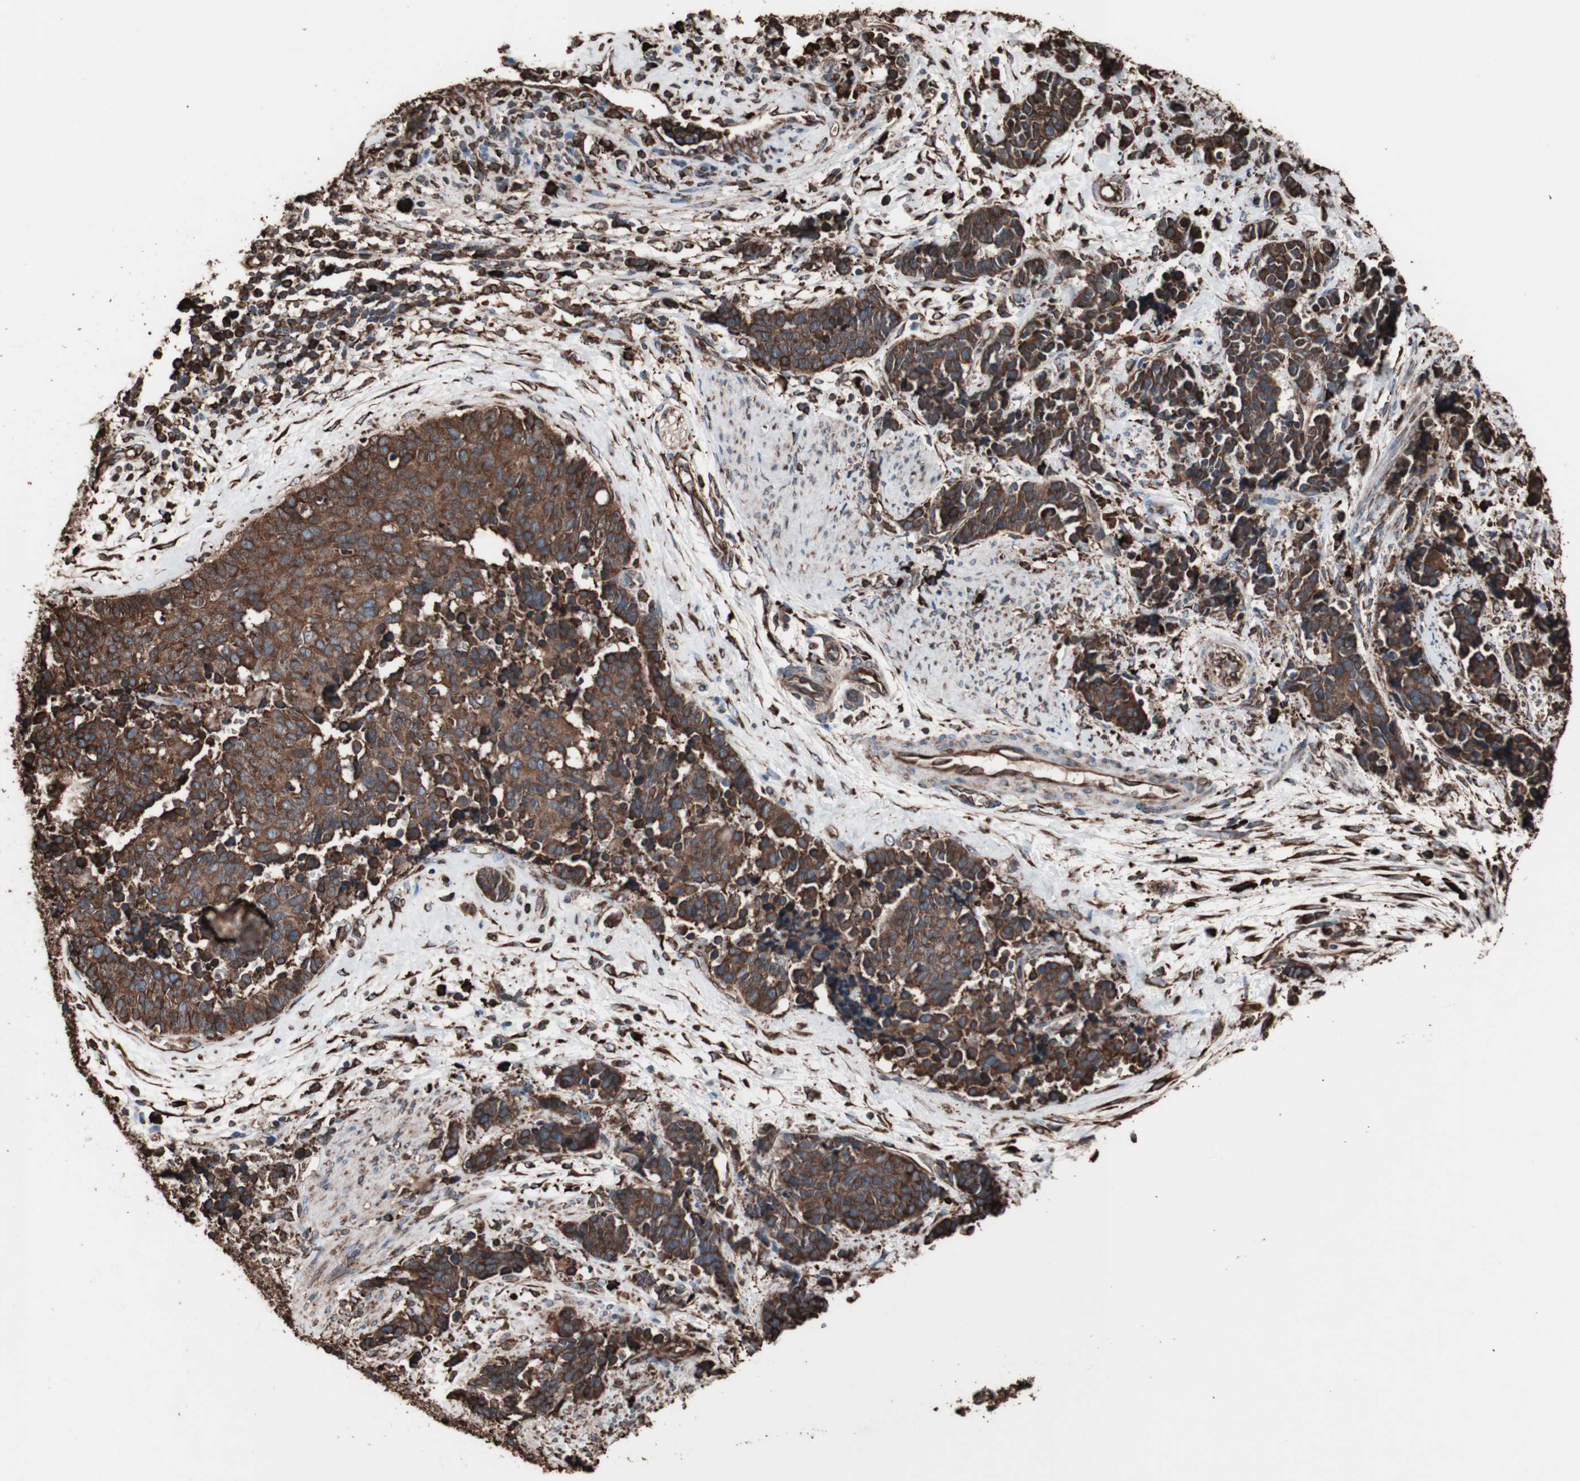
{"staining": {"intensity": "strong", "quantity": ">75%", "location": "cytoplasmic/membranous"}, "tissue": "cervical cancer", "cell_type": "Tumor cells", "image_type": "cancer", "snomed": [{"axis": "morphology", "description": "Squamous cell carcinoma, NOS"}, {"axis": "topography", "description": "Cervix"}], "caption": "The photomicrograph shows immunohistochemical staining of cervical cancer. There is strong cytoplasmic/membranous positivity is present in approximately >75% of tumor cells.", "gene": "HSP90B1", "patient": {"sex": "female", "age": 35}}